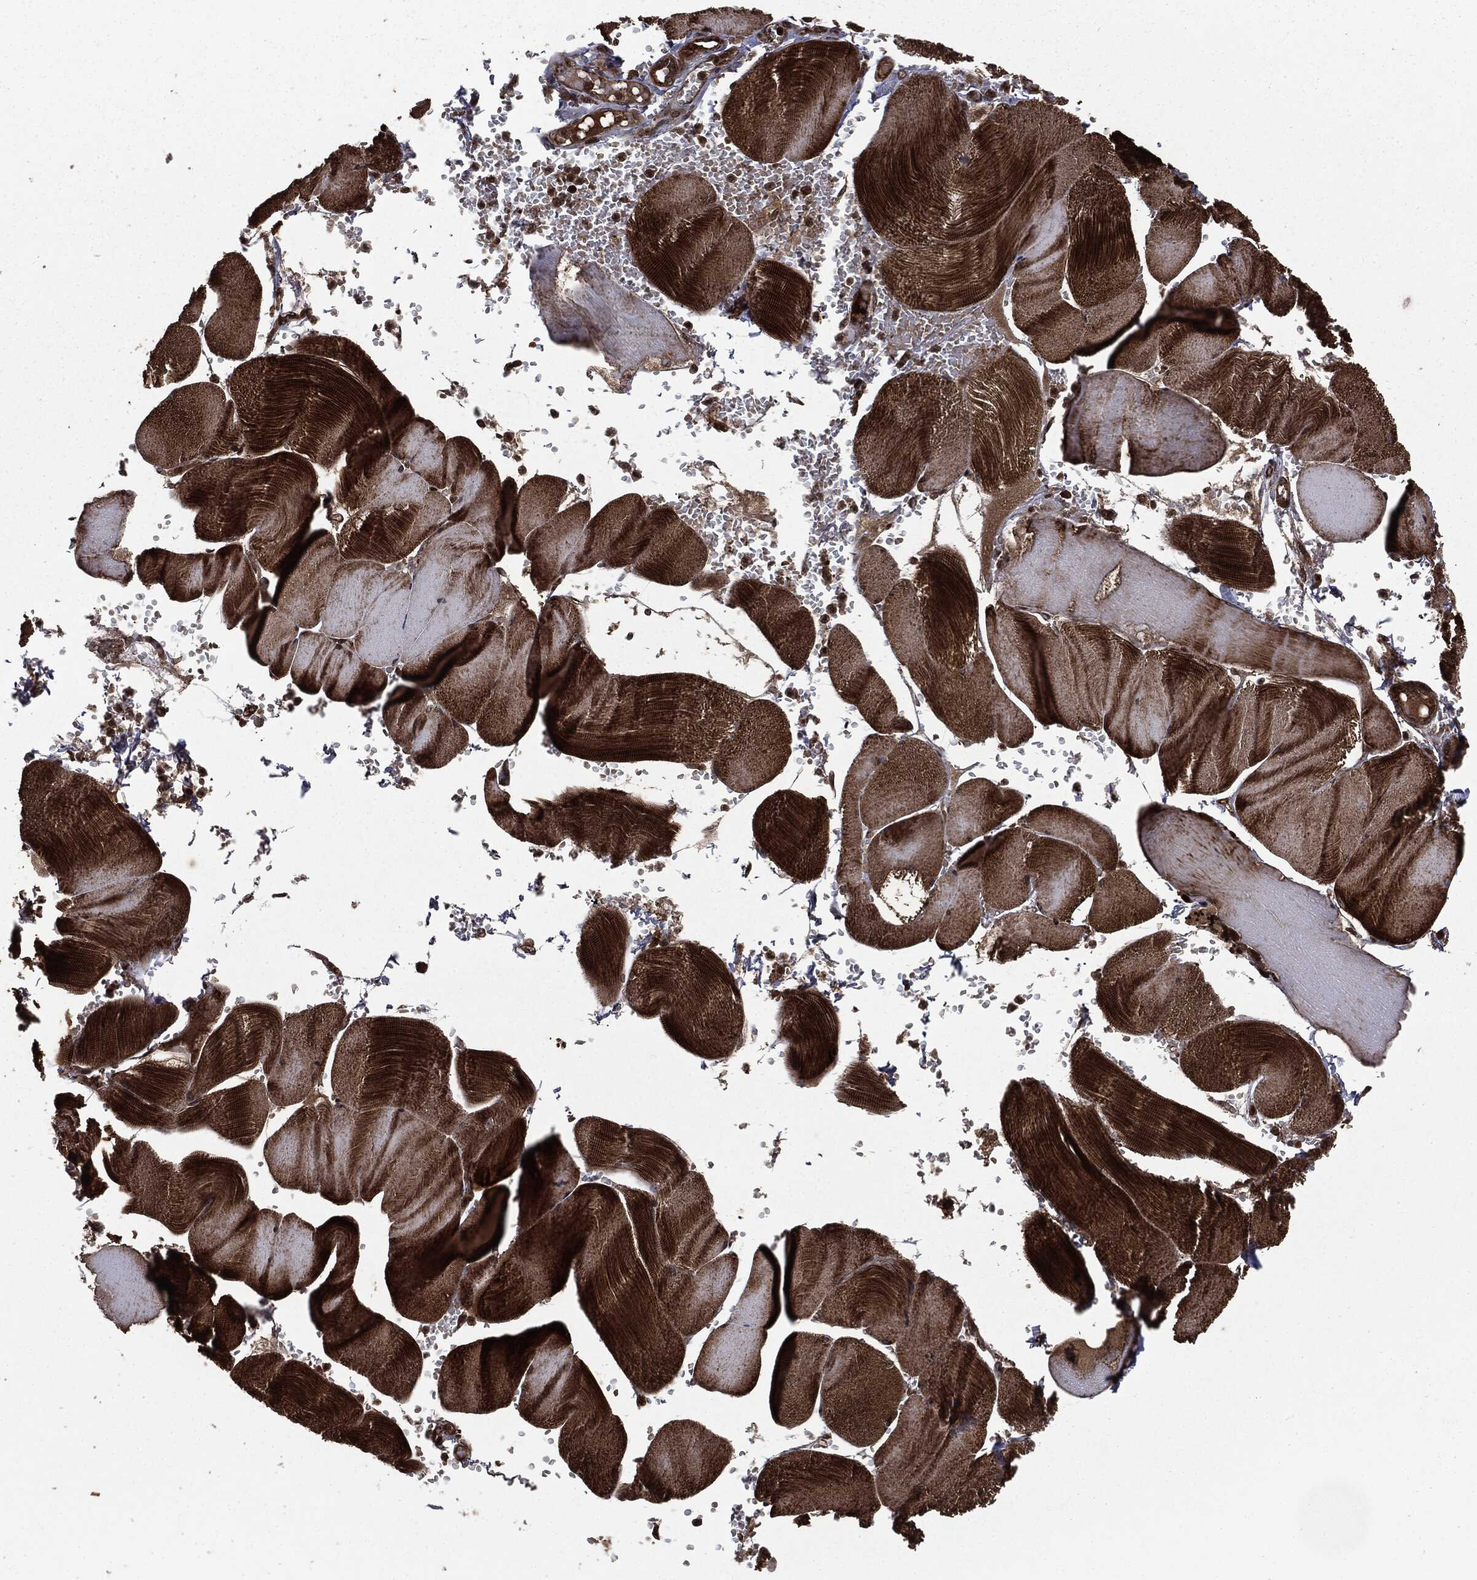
{"staining": {"intensity": "strong", "quantity": ">75%", "location": "cytoplasmic/membranous"}, "tissue": "skeletal muscle", "cell_type": "Myocytes", "image_type": "normal", "snomed": [{"axis": "morphology", "description": "Normal tissue, NOS"}, {"axis": "topography", "description": "Skeletal muscle"}], "caption": "DAB (3,3'-diaminobenzidine) immunohistochemical staining of normal human skeletal muscle shows strong cytoplasmic/membranous protein staining in about >75% of myocytes. (DAB (3,3'-diaminobenzidine) IHC with brightfield microscopy, high magnification).", "gene": "CARD6", "patient": {"sex": "male", "age": 56}}